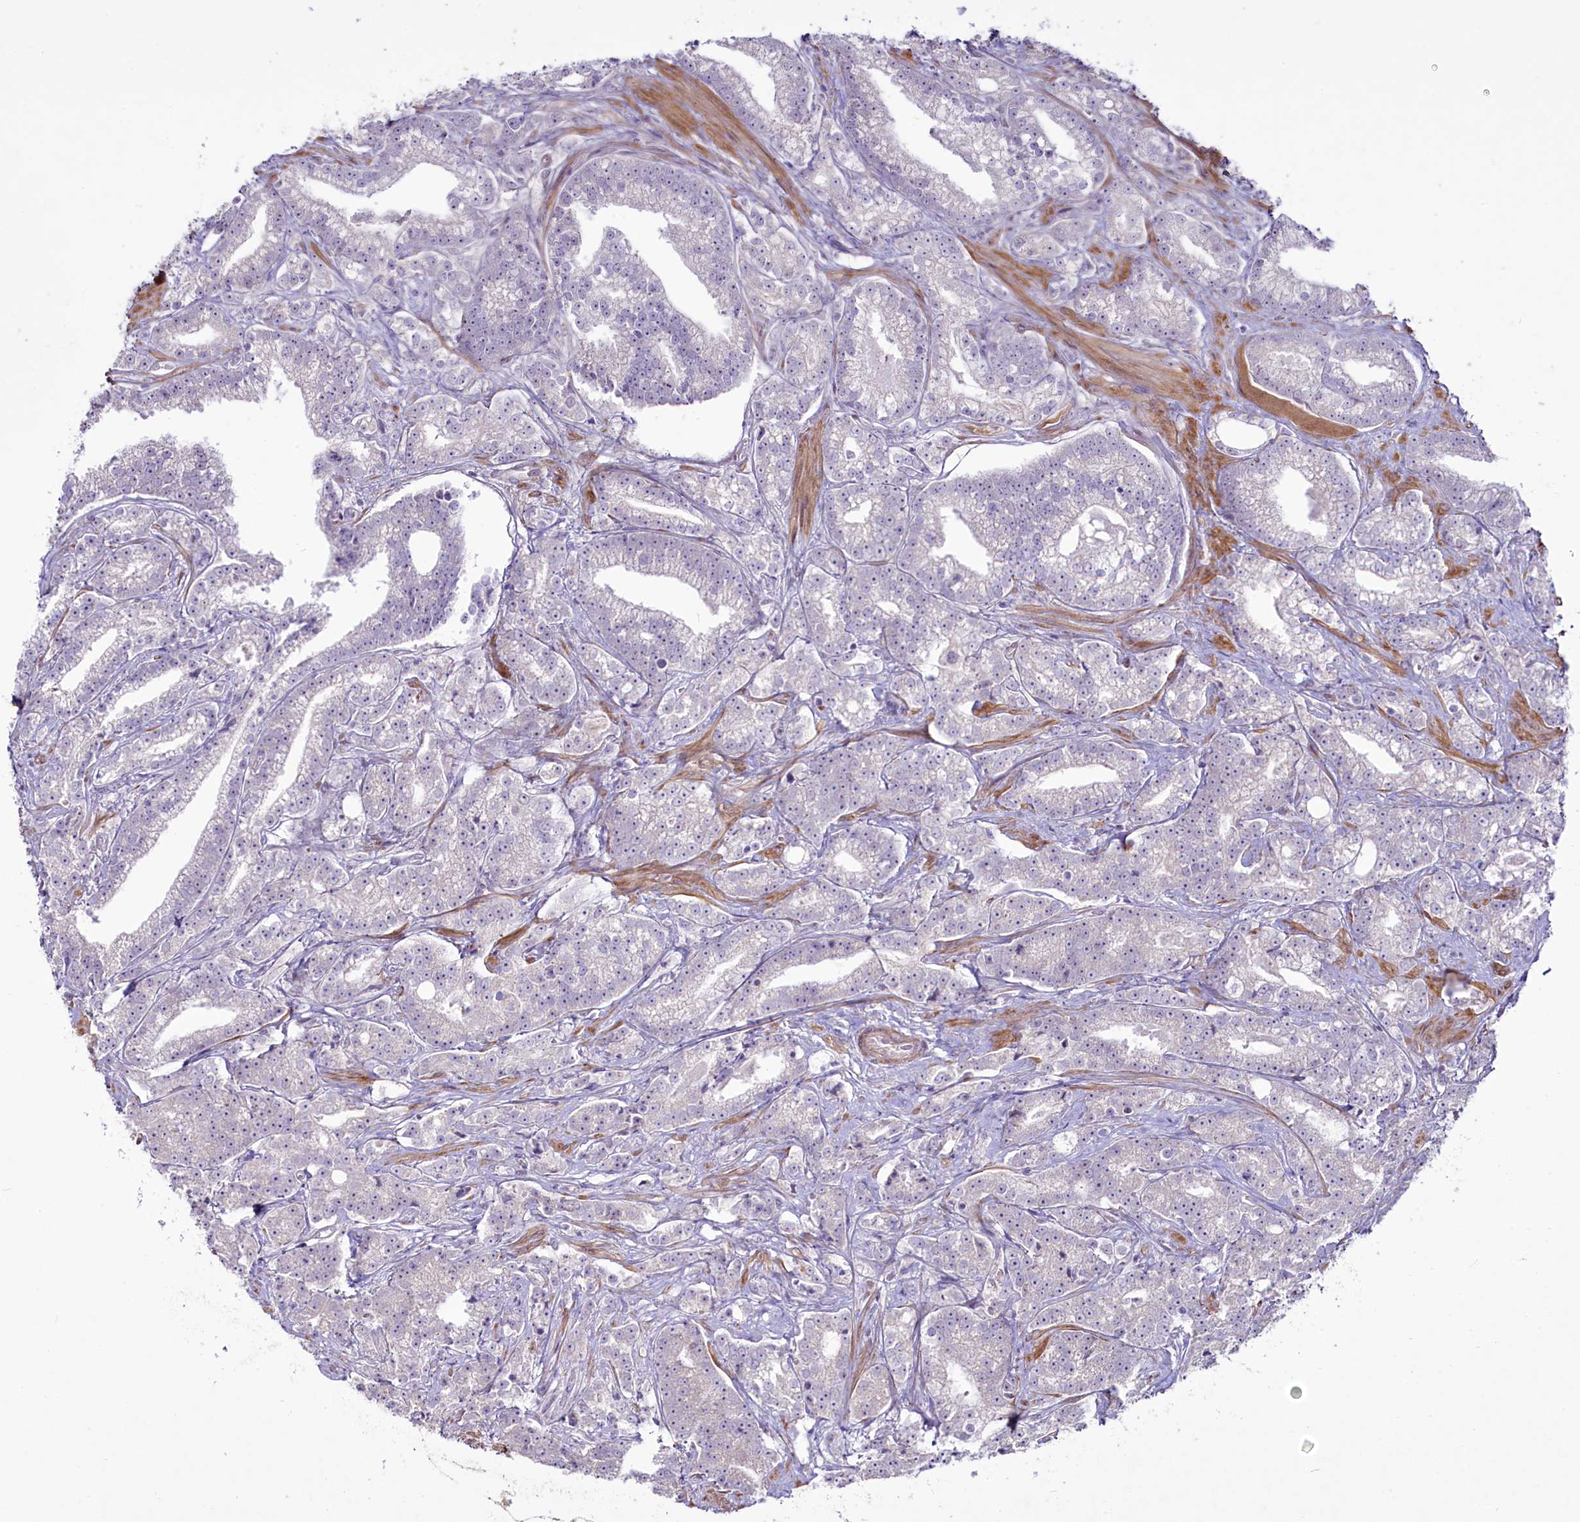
{"staining": {"intensity": "negative", "quantity": "none", "location": "none"}, "tissue": "prostate cancer", "cell_type": "Tumor cells", "image_type": "cancer", "snomed": [{"axis": "morphology", "description": "Adenocarcinoma, High grade"}, {"axis": "topography", "description": "Prostate"}], "caption": "High magnification brightfield microscopy of prostate high-grade adenocarcinoma stained with DAB (3,3'-diaminobenzidine) (brown) and counterstained with hematoxylin (blue): tumor cells show no significant expression.", "gene": "SUSD3", "patient": {"sex": "male", "age": 67}}